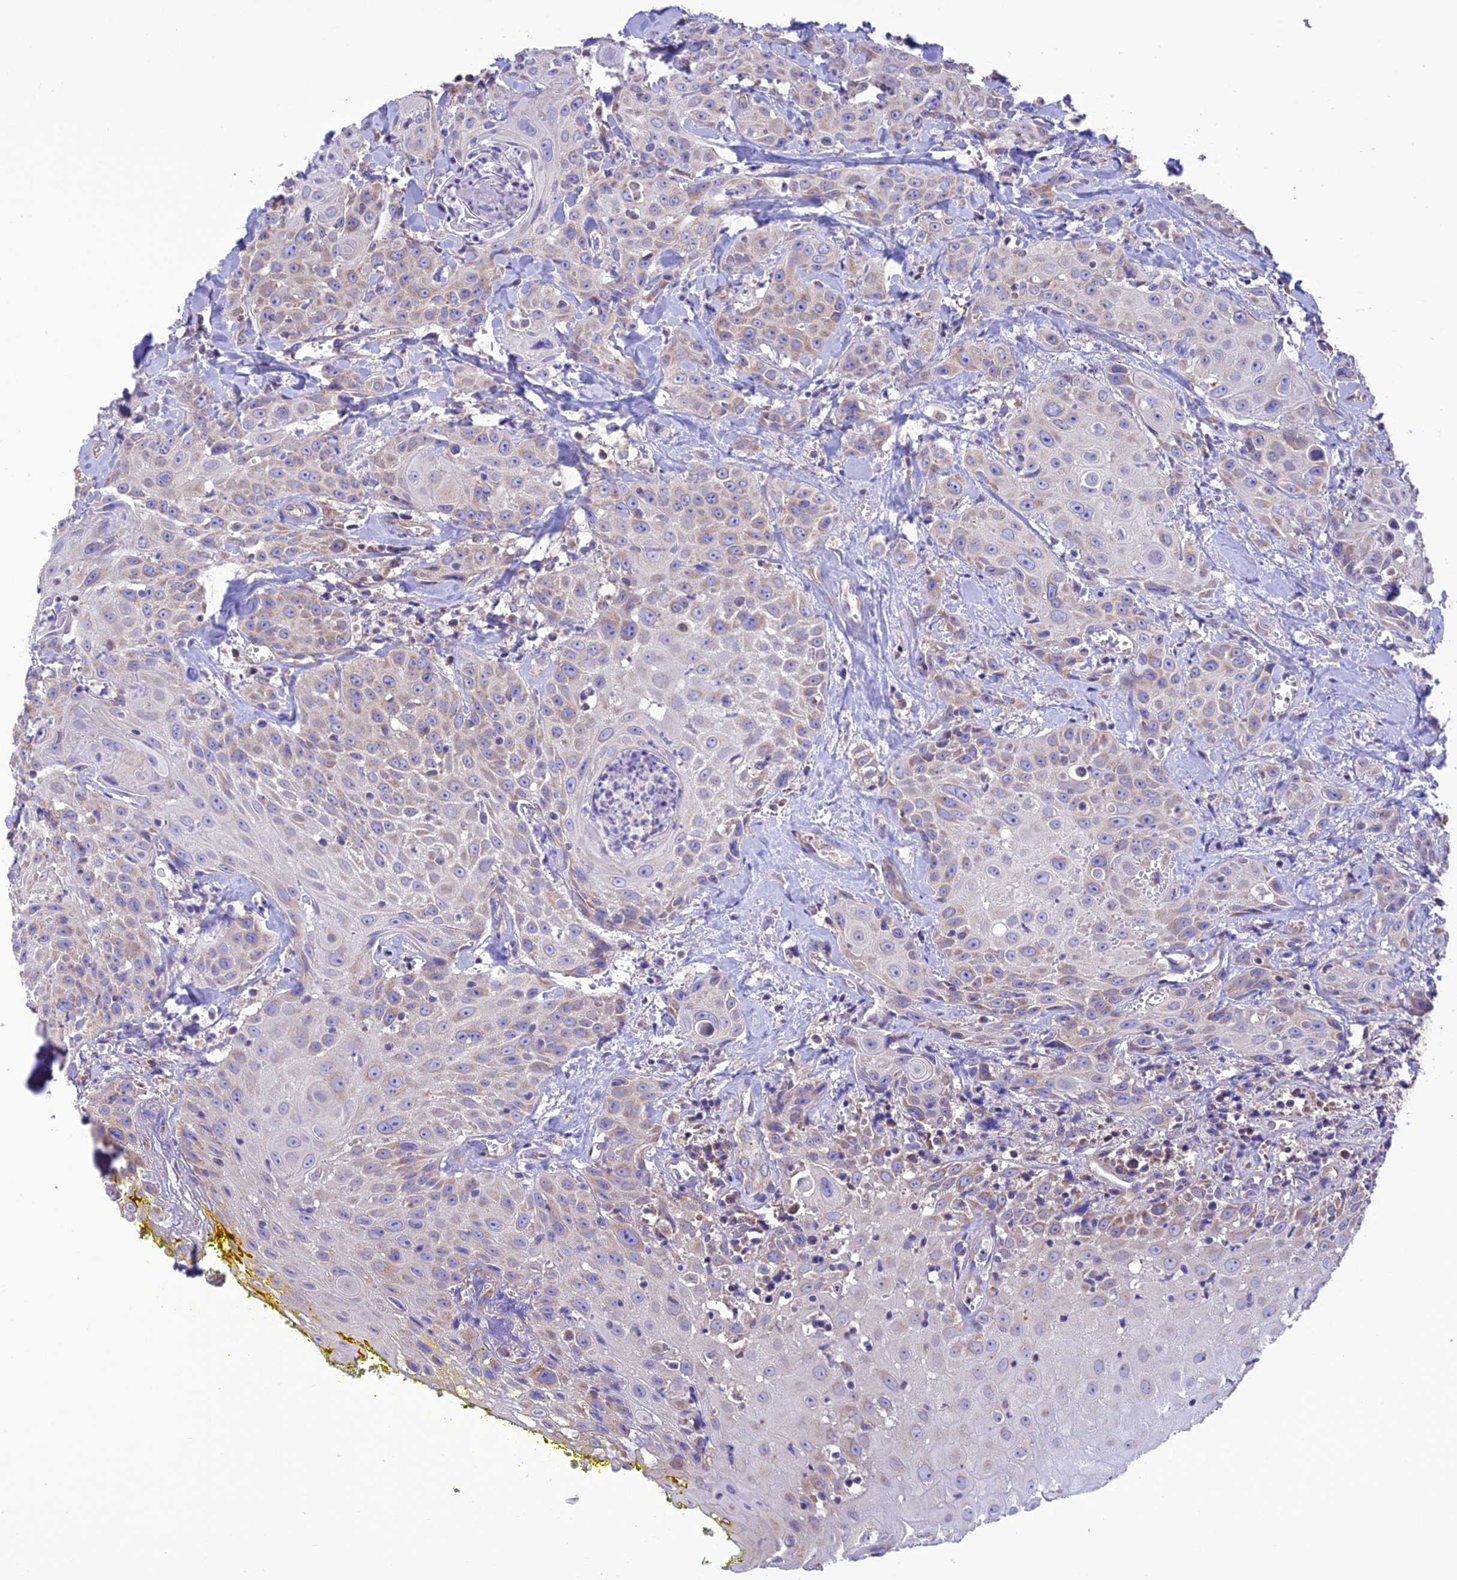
{"staining": {"intensity": "weak", "quantity": "<25%", "location": "cytoplasmic/membranous"}, "tissue": "head and neck cancer", "cell_type": "Tumor cells", "image_type": "cancer", "snomed": [{"axis": "morphology", "description": "Squamous cell carcinoma, NOS"}, {"axis": "topography", "description": "Oral tissue"}, {"axis": "topography", "description": "Head-Neck"}], "caption": "Head and neck cancer (squamous cell carcinoma) stained for a protein using IHC displays no expression tumor cells.", "gene": "MAP3K12", "patient": {"sex": "female", "age": 82}}